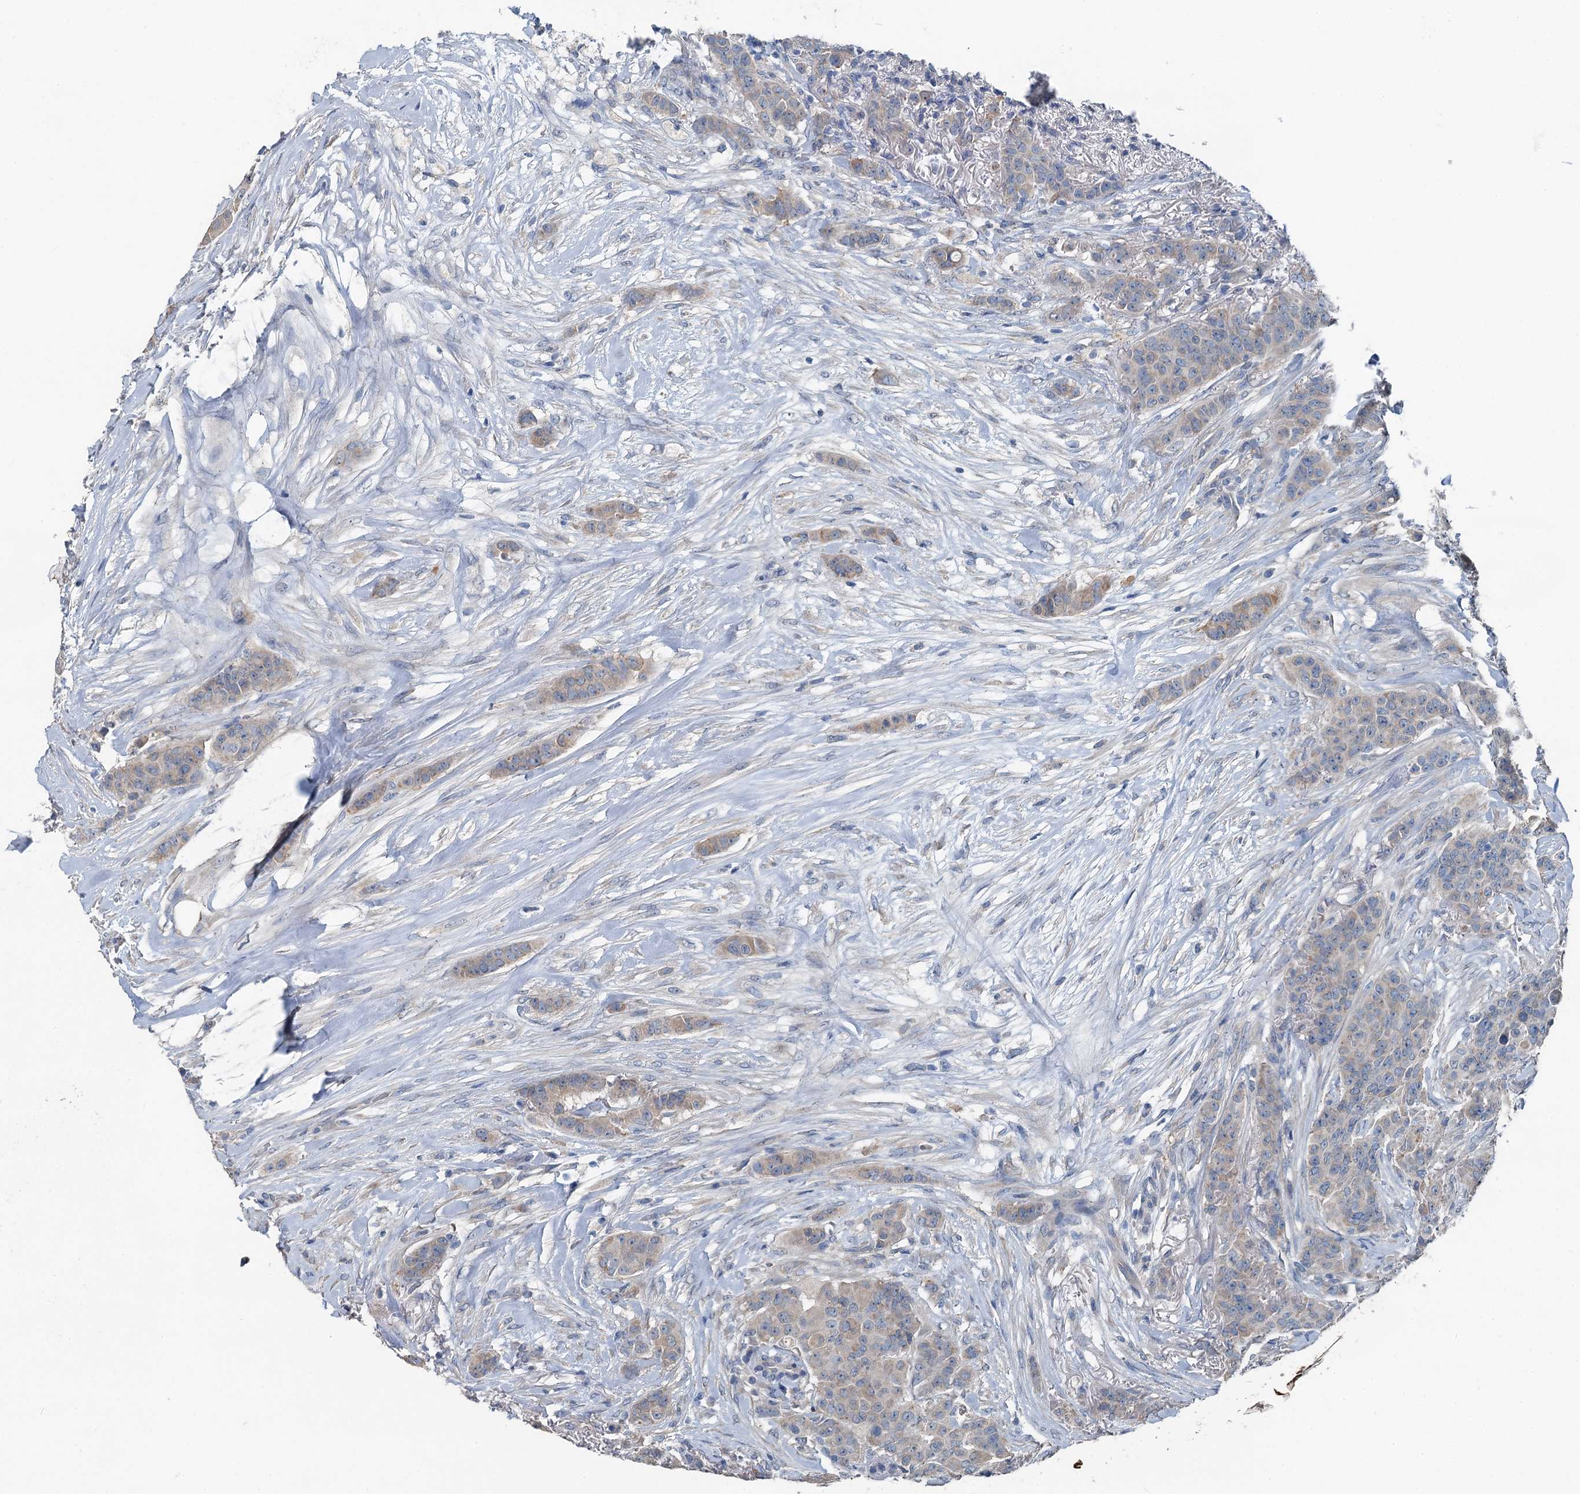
{"staining": {"intensity": "weak", "quantity": ">75%", "location": "cytoplasmic/membranous"}, "tissue": "breast cancer", "cell_type": "Tumor cells", "image_type": "cancer", "snomed": [{"axis": "morphology", "description": "Duct carcinoma"}, {"axis": "topography", "description": "Breast"}], "caption": "Breast cancer (intraductal carcinoma) tissue reveals weak cytoplasmic/membranous expression in approximately >75% of tumor cells", "gene": "C6orf120", "patient": {"sex": "female", "age": 40}}